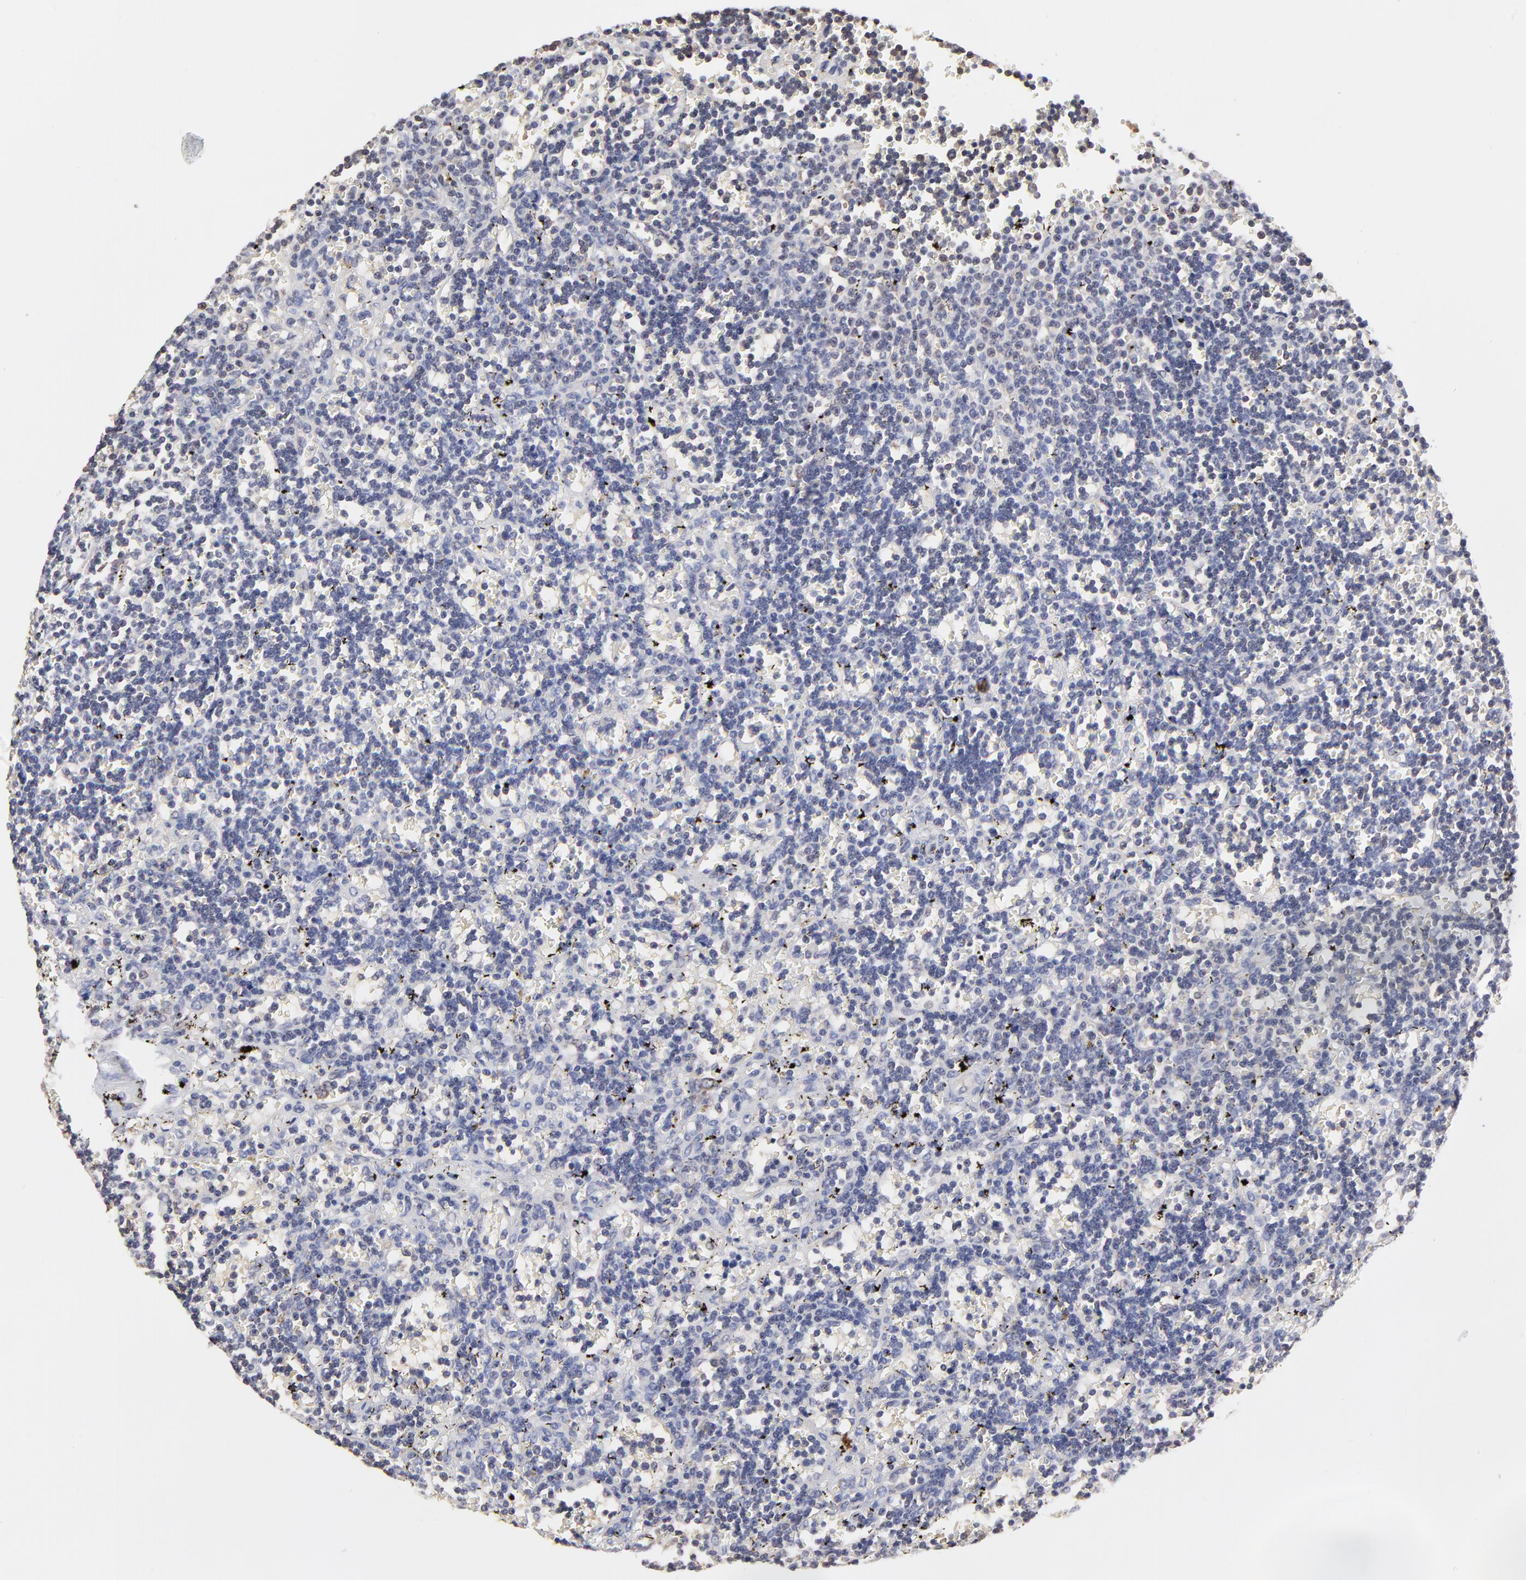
{"staining": {"intensity": "weak", "quantity": "<25%", "location": "cytoplasmic/membranous"}, "tissue": "lymphoma", "cell_type": "Tumor cells", "image_type": "cancer", "snomed": [{"axis": "morphology", "description": "Malignant lymphoma, non-Hodgkin's type, Low grade"}, {"axis": "topography", "description": "Spleen"}], "caption": "Immunohistochemistry photomicrograph of human lymphoma stained for a protein (brown), which demonstrates no positivity in tumor cells. (Stains: DAB (3,3'-diaminobenzidine) immunohistochemistry (IHC) with hematoxylin counter stain, Microscopy: brightfield microscopy at high magnification).", "gene": "CCT2", "patient": {"sex": "male", "age": 60}}